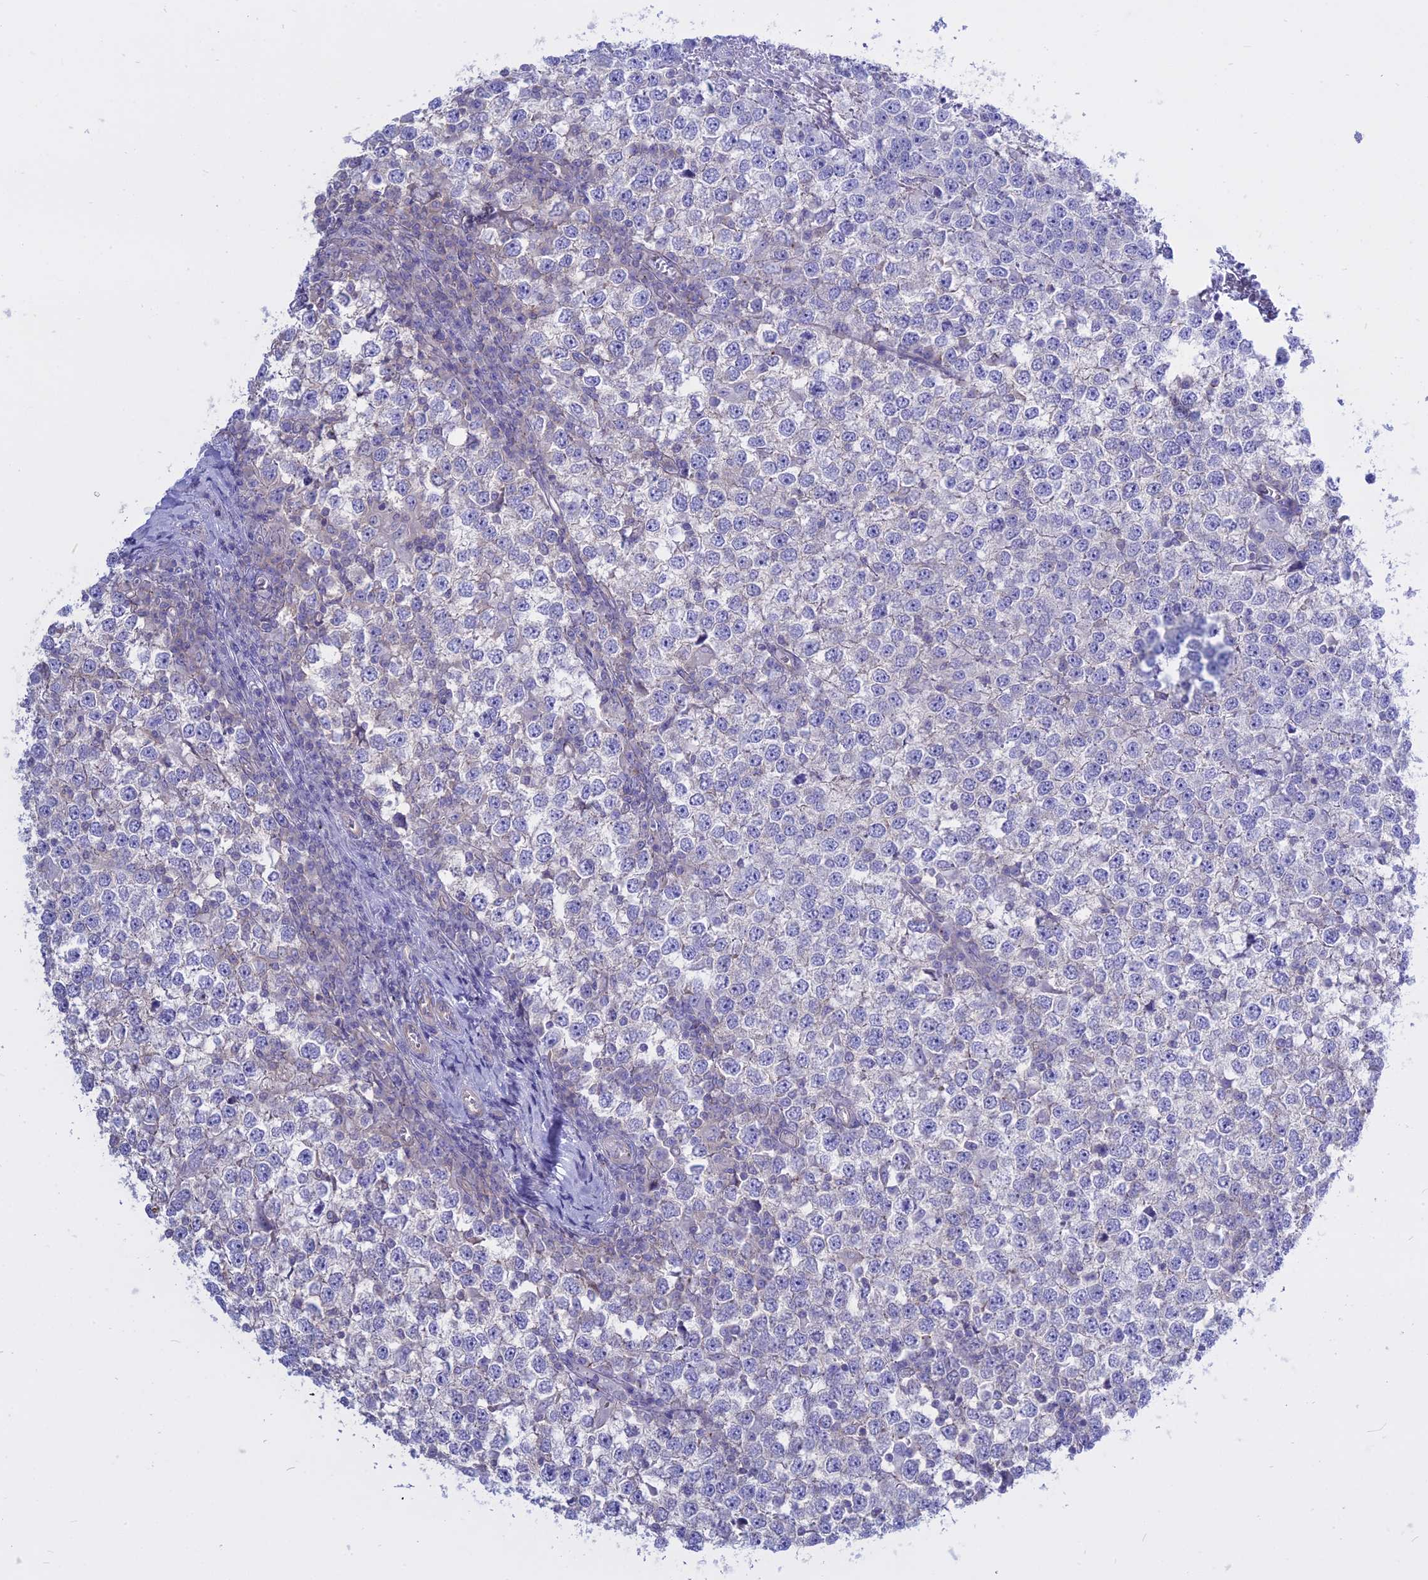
{"staining": {"intensity": "negative", "quantity": "none", "location": "none"}, "tissue": "testis cancer", "cell_type": "Tumor cells", "image_type": "cancer", "snomed": [{"axis": "morphology", "description": "Seminoma, NOS"}, {"axis": "topography", "description": "Testis"}], "caption": "Histopathology image shows no protein positivity in tumor cells of testis cancer (seminoma) tissue. (Immunohistochemistry (ihc), brightfield microscopy, high magnification).", "gene": "AHCYL1", "patient": {"sex": "male", "age": 65}}